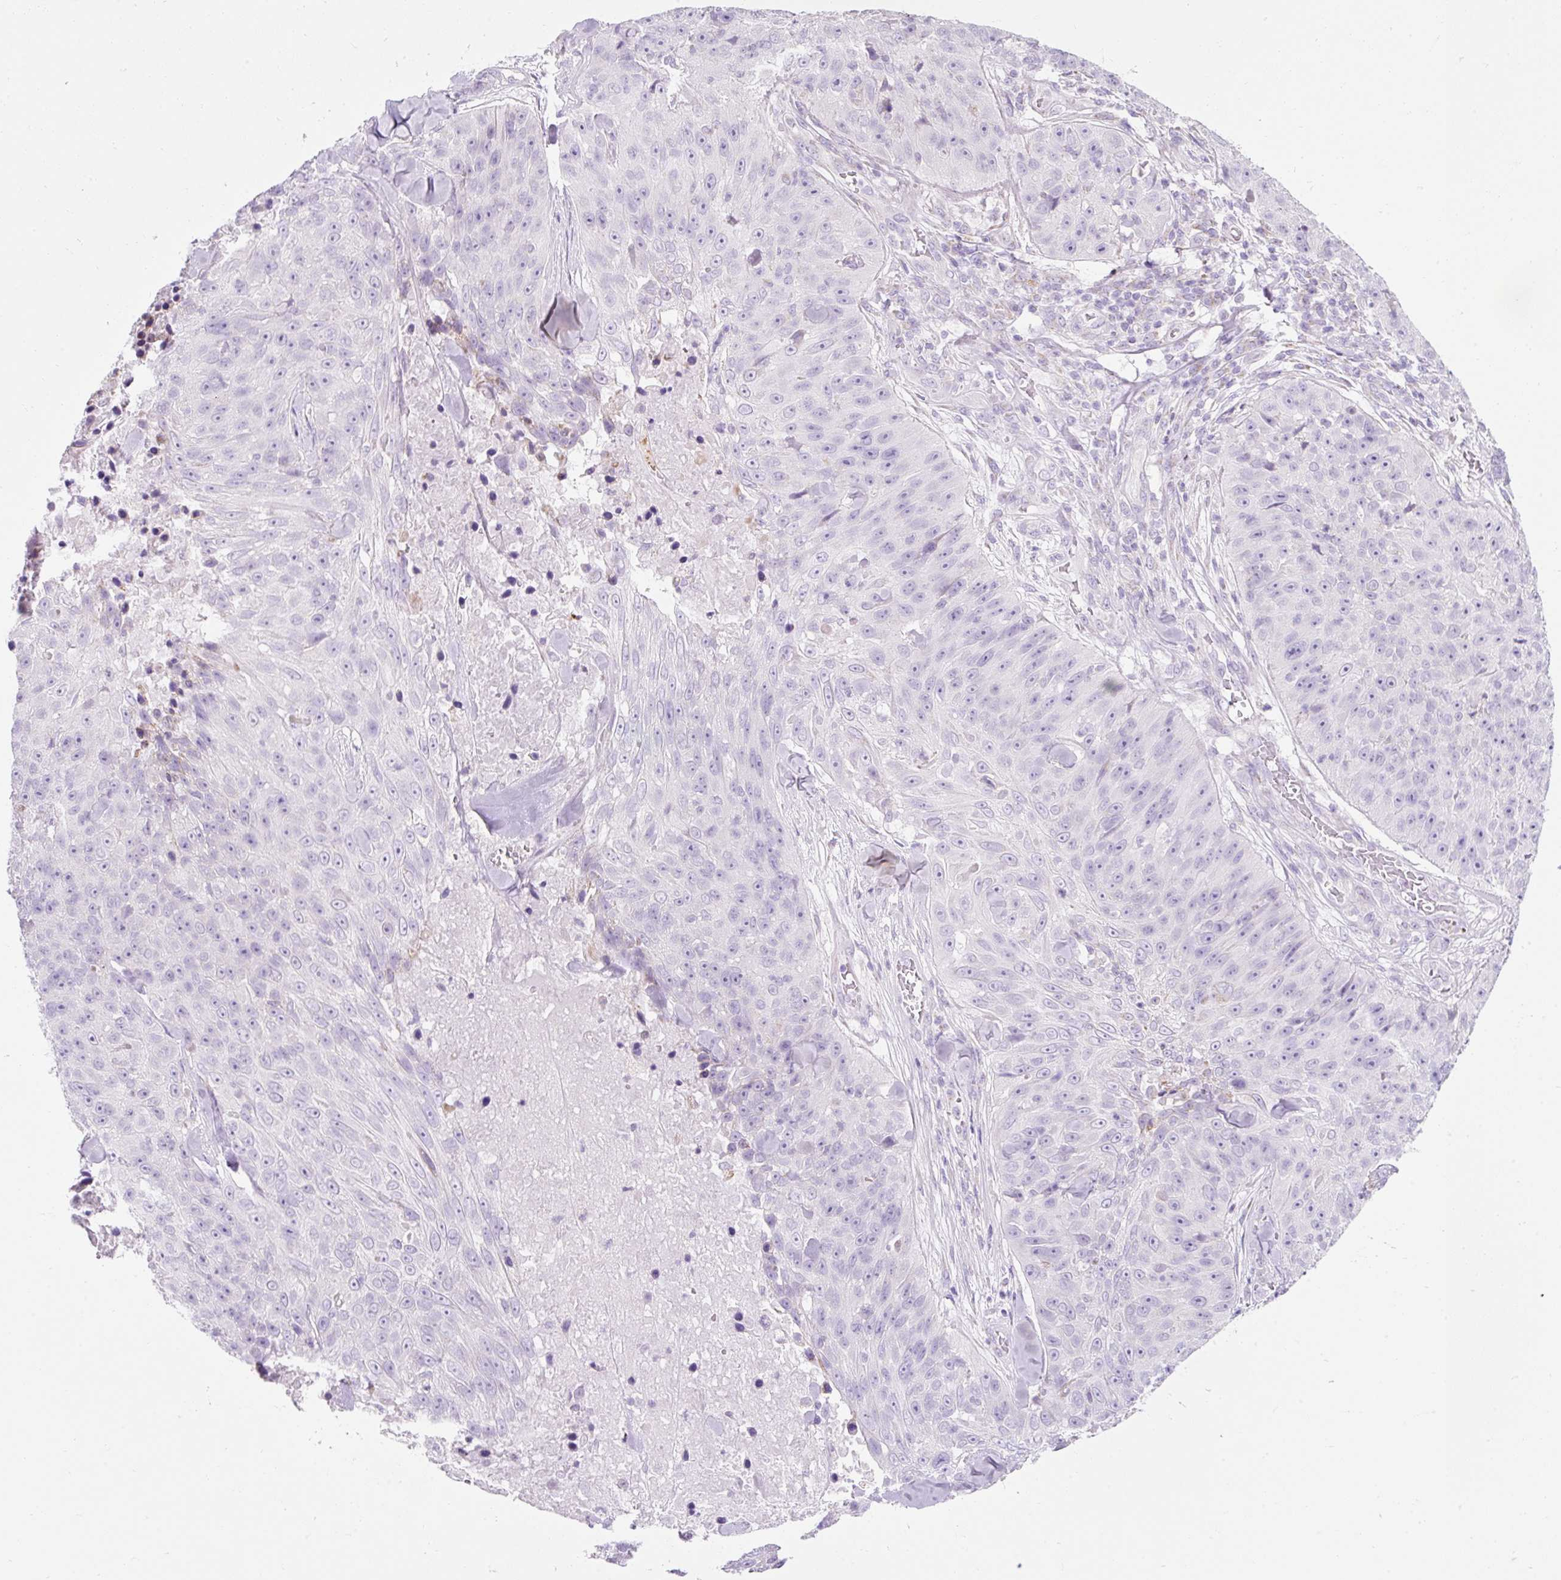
{"staining": {"intensity": "negative", "quantity": "none", "location": "none"}, "tissue": "skin cancer", "cell_type": "Tumor cells", "image_type": "cancer", "snomed": [{"axis": "morphology", "description": "Squamous cell carcinoma, NOS"}, {"axis": "topography", "description": "Skin"}], "caption": "A histopathology image of human skin cancer is negative for staining in tumor cells. The staining is performed using DAB brown chromogen with nuclei counter-stained in using hematoxylin.", "gene": "PLPP2", "patient": {"sex": "female", "age": 87}}